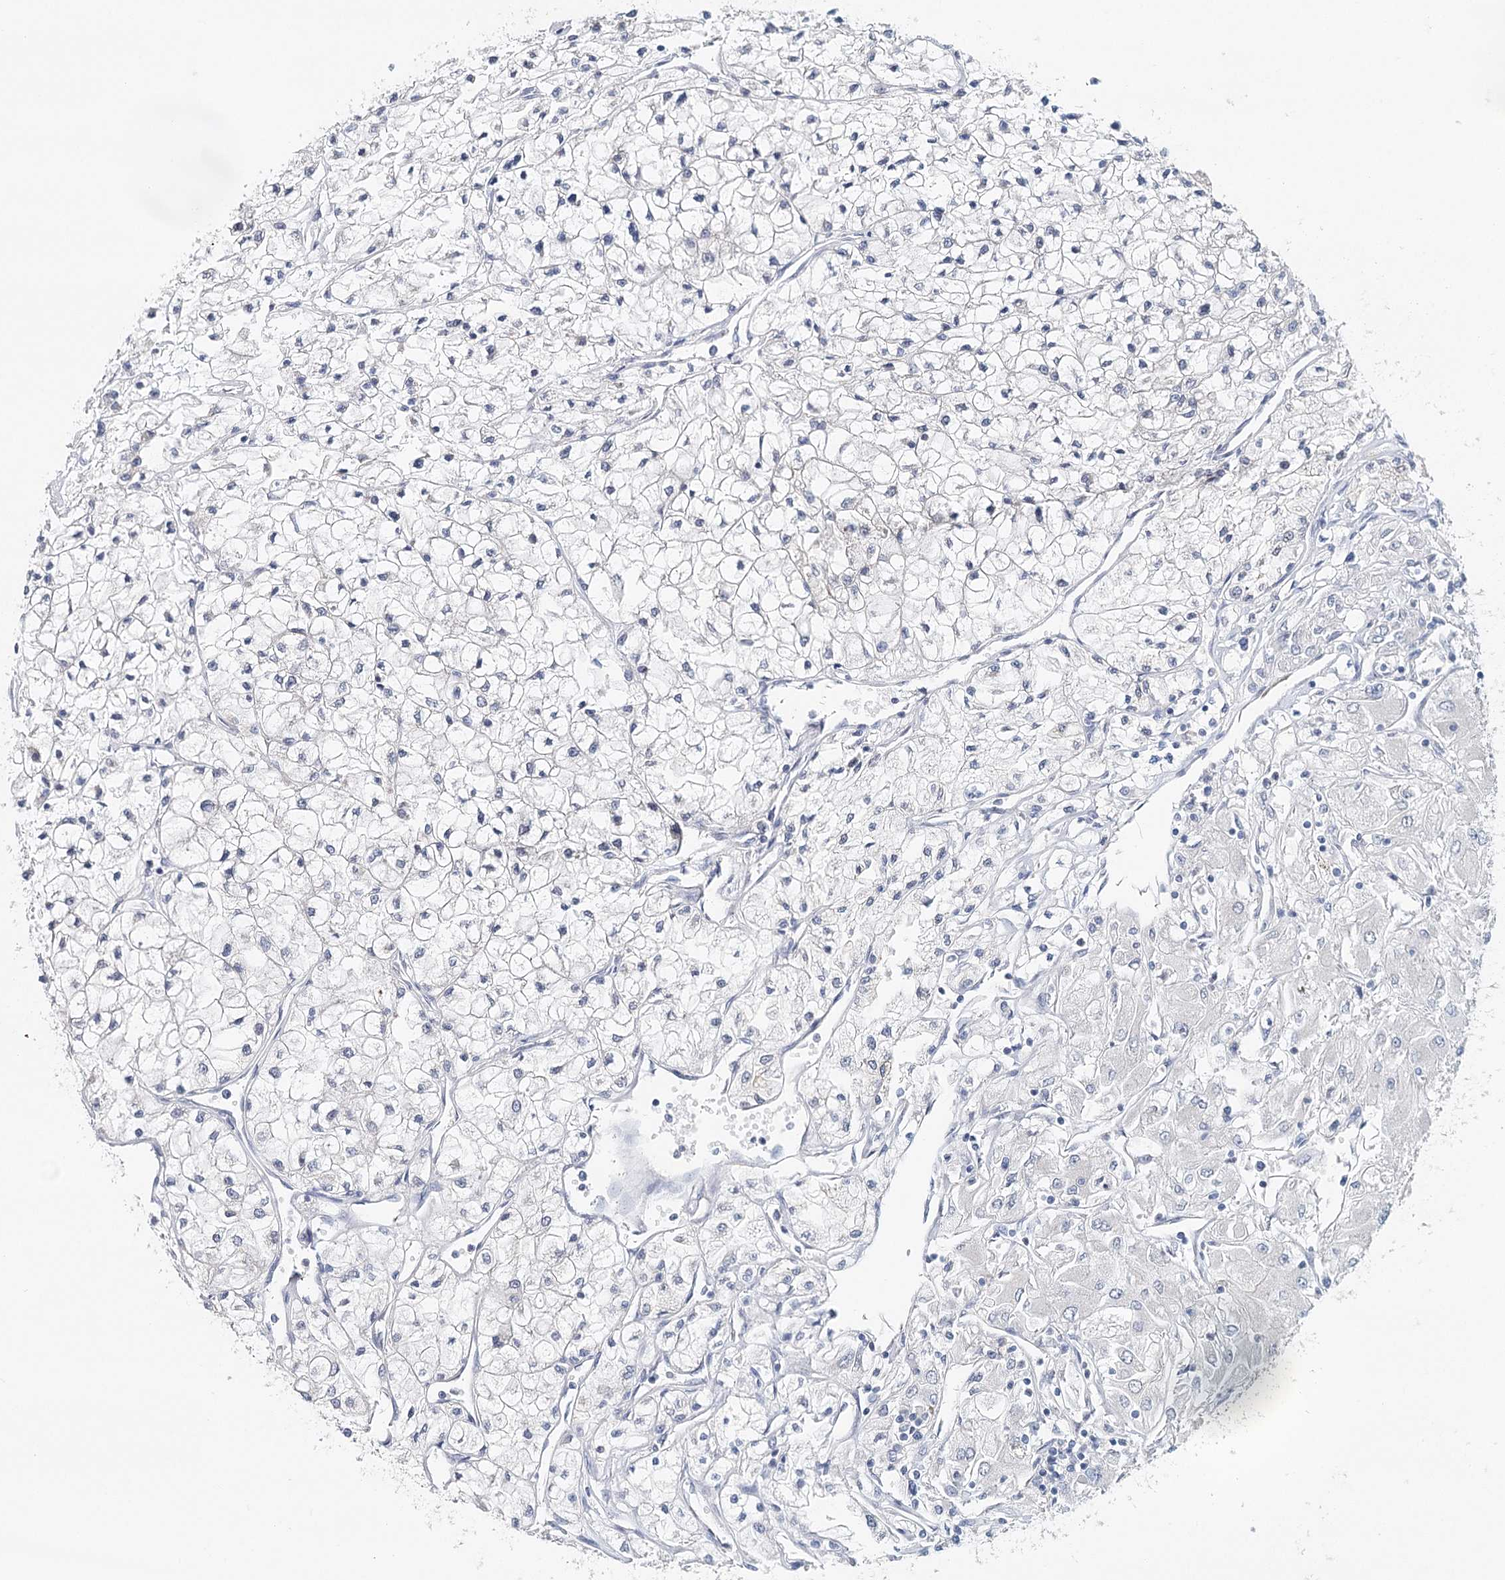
{"staining": {"intensity": "negative", "quantity": "none", "location": "none"}, "tissue": "renal cancer", "cell_type": "Tumor cells", "image_type": "cancer", "snomed": [{"axis": "morphology", "description": "Adenocarcinoma, NOS"}, {"axis": "topography", "description": "Kidney"}], "caption": "Immunohistochemical staining of human renal adenocarcinoma reveals no significant expression in tumor cells.", "gene": "SYNPO", "patient": {"sex": "male", "age": 80}}